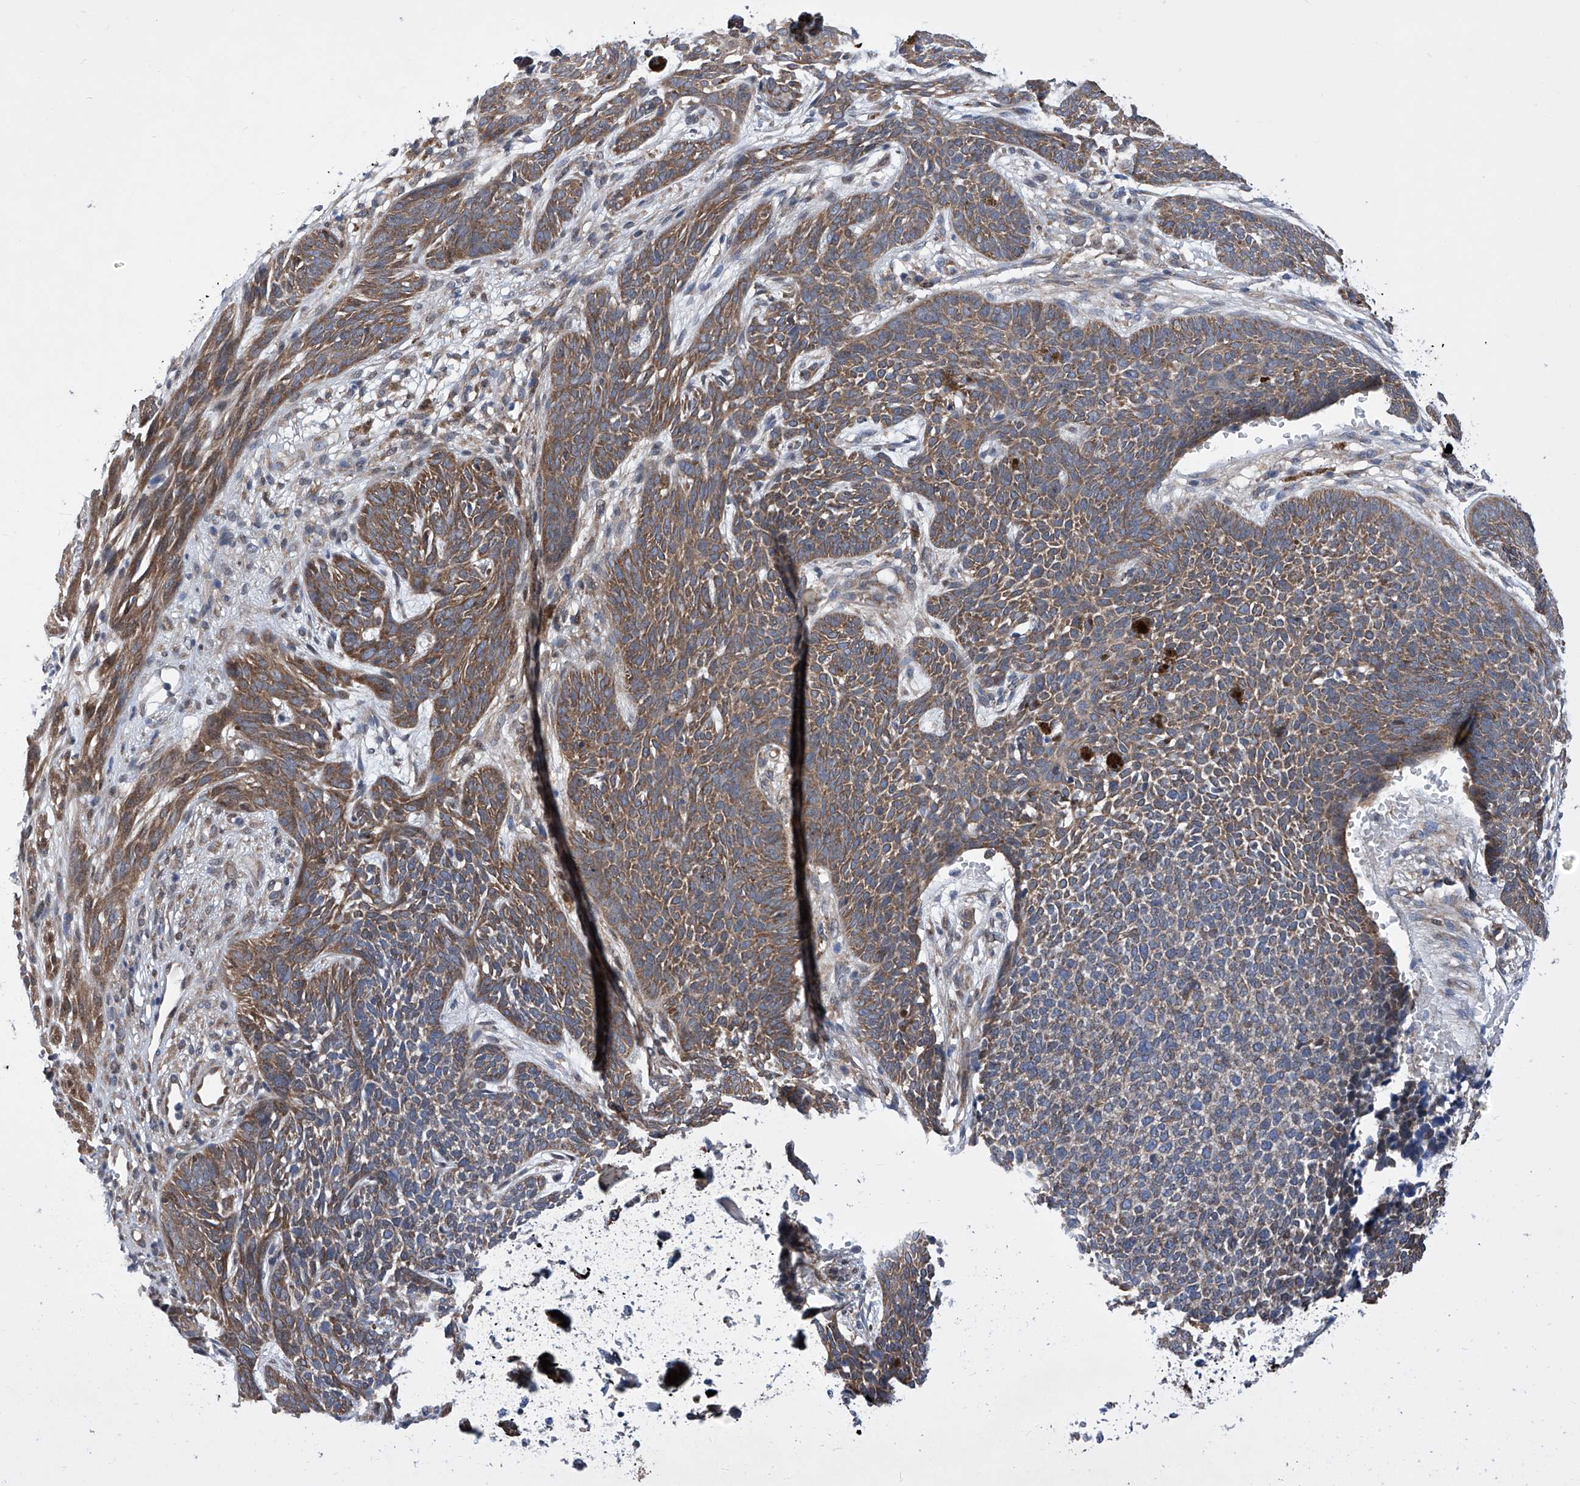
{"staining": {"intensity": "moderate", "quantity": ">75%", "location": "cytoplasmic/membranous"}, "tissue": "skin cancer", "cell_type": "Tumor cells", "image_type": "cancer", "snomed": [{"axis": "morphology", "description": "Basal cell carcinoma"}, {"axis": "topography", "description": "Skin"}], "caption": "Human basal cell carcinoma (skin) stained with a protein marker exhibits moderate staining in tumor cells.", "gene": "KTI12", "patient": {"sex": "female", "age": 84}}